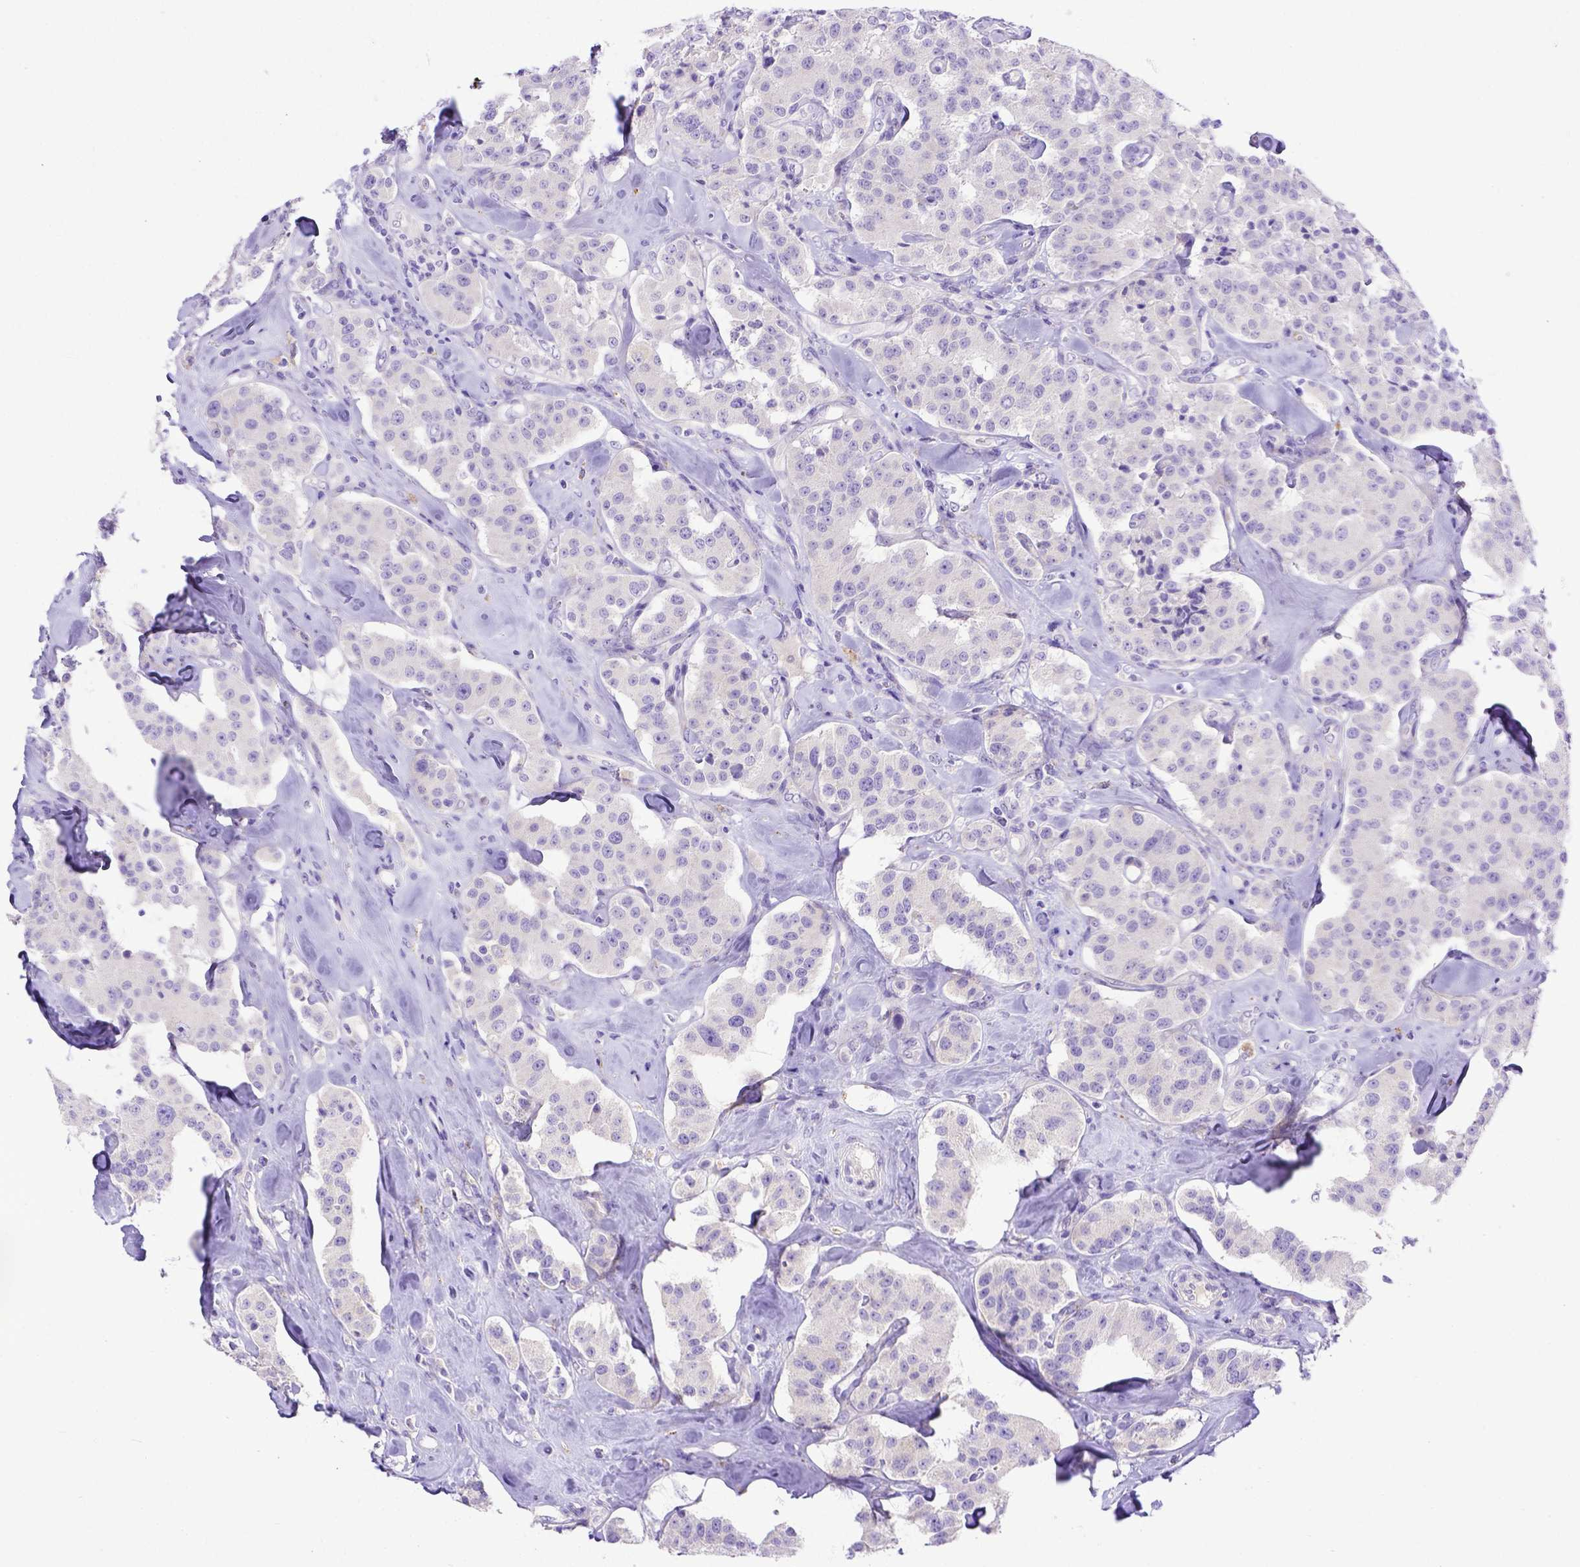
{"staining": {"intensity": "negative", "quantity": "none", "location": "none"}, "tissue": "carcinoid", "cell_type": "Tumor cells", "image_type": "cancer", "snomed": [{"axis": "morphology", "description": "Carcinoid, malignant, NOS"}, {"axis": "topography", "description": "Pancreas"}], "caption": "The micrograph reveals no staining of tumor cells in carcinoid.", "gene": "CFAP300", "patient": {"sex": "male", "age": 41}}